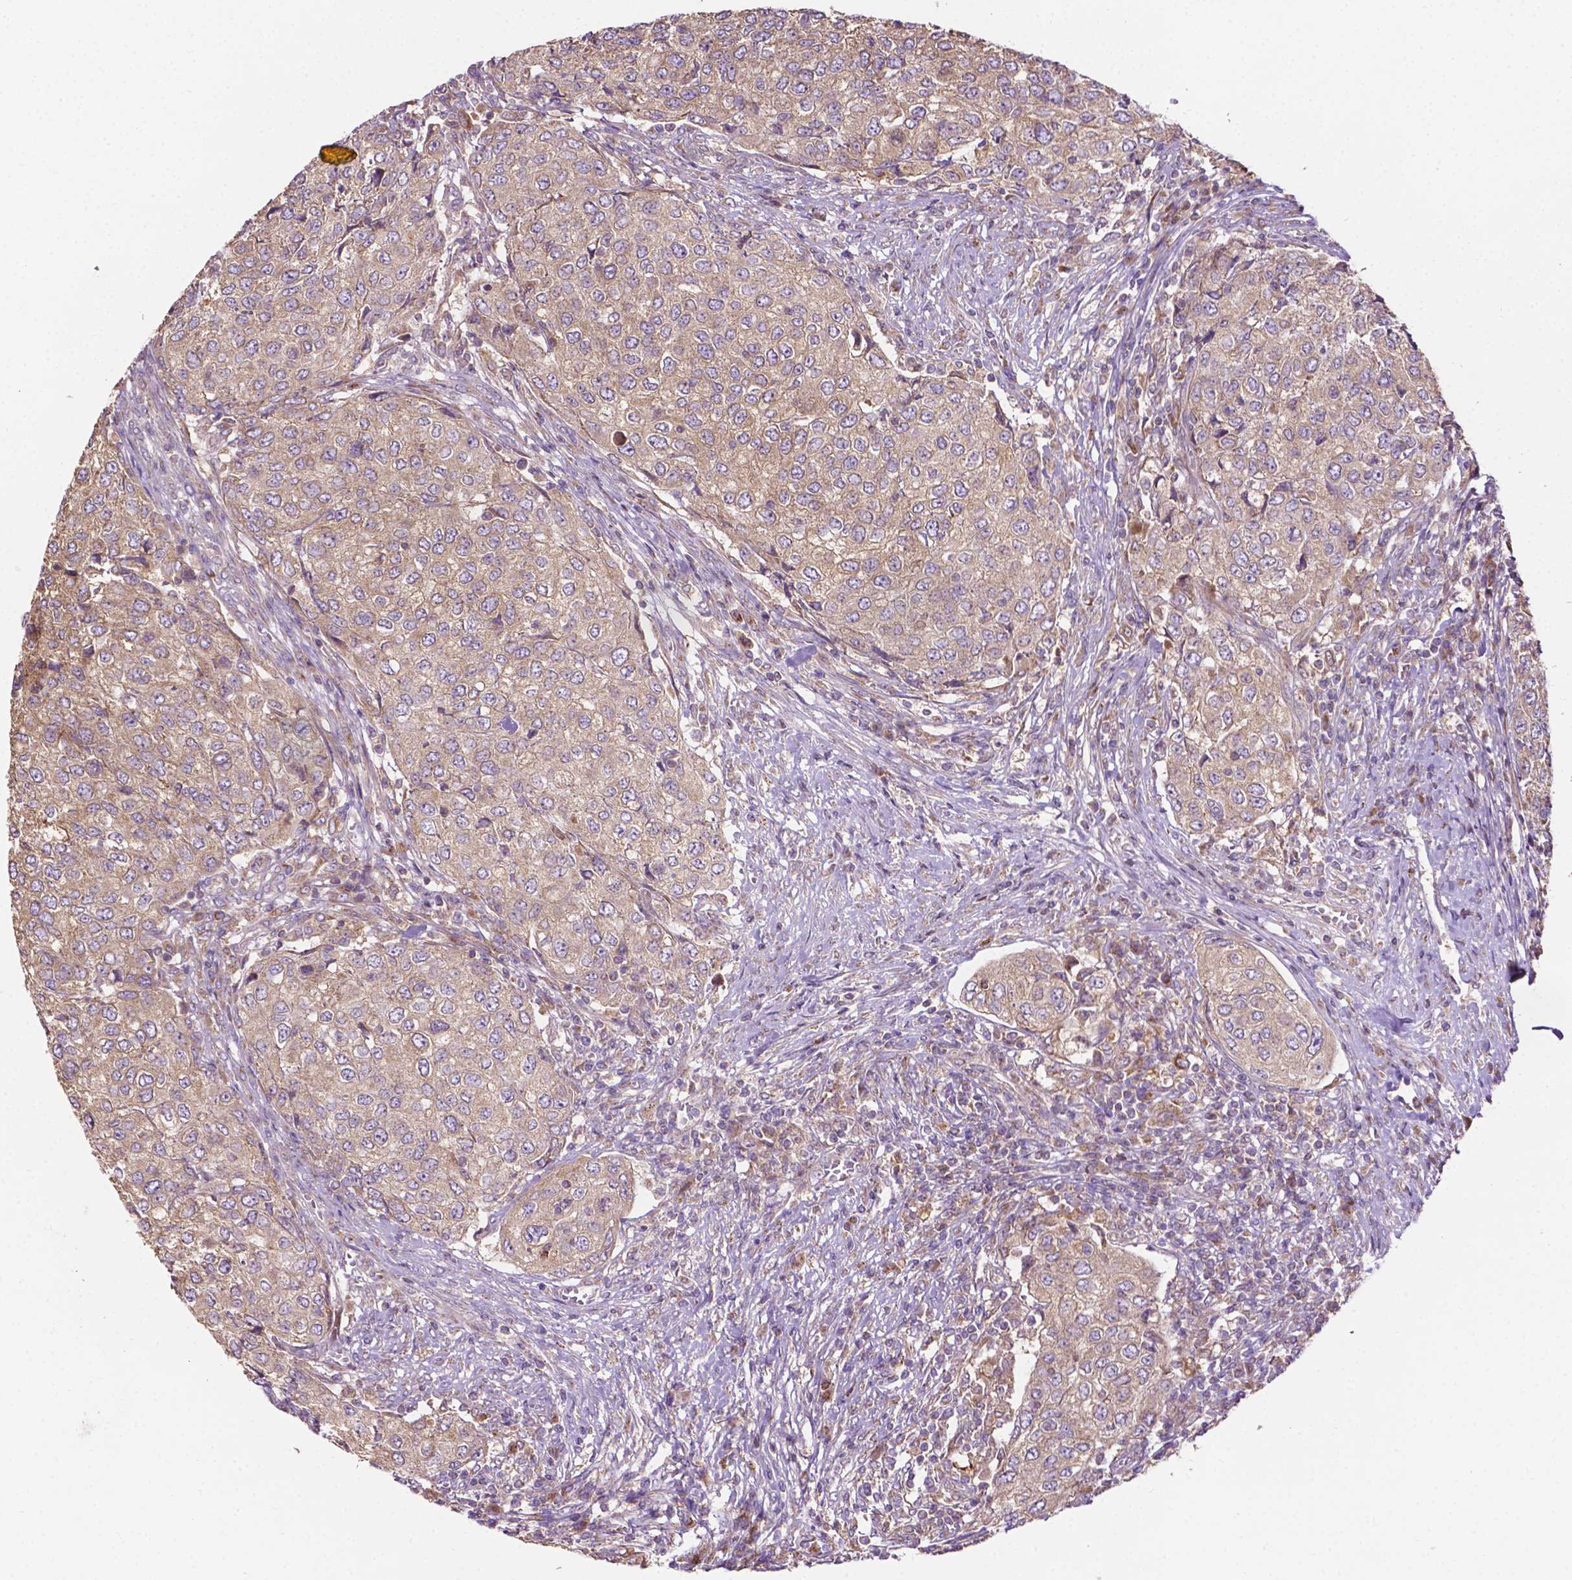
{"staining": {"intensity": "weak", "quantity": ">75%", "location": "cytoplasmic/membranous"}, "tissue": "urothelial cancer", "cell_type": "Tumor cells", "image_type": "cancer", "snomed": [{"axis": "morphology", "description": "Urothelial carcinoma, High grade"}, {"axis": "topography", "description": "Urinary bladder"}], "caption": "Immunohistochemical staining of urothelial cancer displays weak cytoplasmic/membranous protein staining in approximately >75% of tumor cells.", "gene": "ILVBL", "patient": {"sex": "female", "age": 78}}